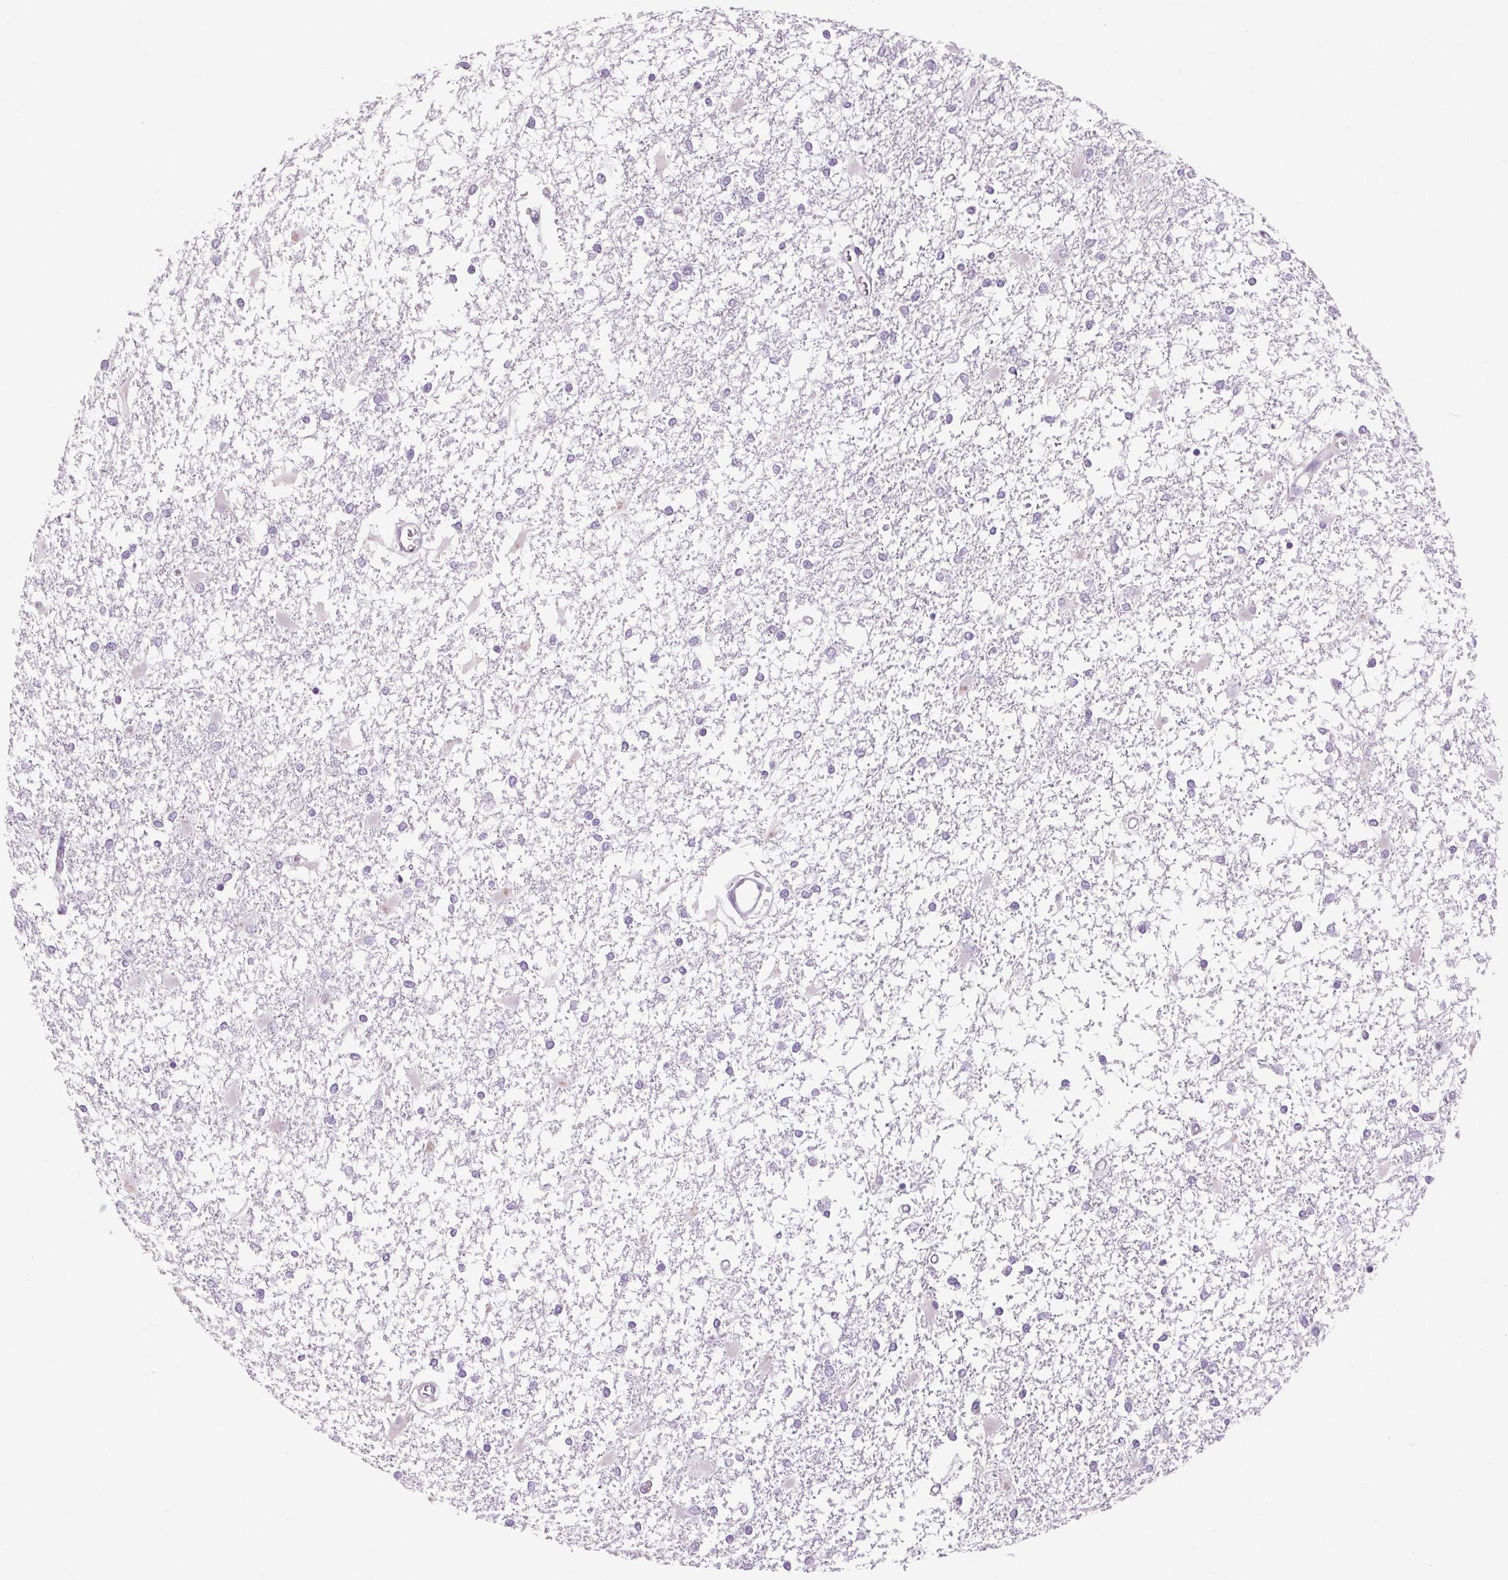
{"staining": {"intensity": "negative", "quantity": "none", "location": "none"}, "tissue": "glioma", "cell_type": "Tumor cells", "image_type": "cancer", "snomed": [{"axis": "morphology", "description": "Glioma, malignant, High grade"}, {"axis": "topography", "description": "Cerebral cortex"}], "caption": "Immunohistochemistry image of glioma stained for a protein (brown), which reveals no expression in tumor cells. (DAB IHC with hematoxylin counter stain).", "gene": "SLC6A19", "patient": {"sex": "male", "age": 79}}